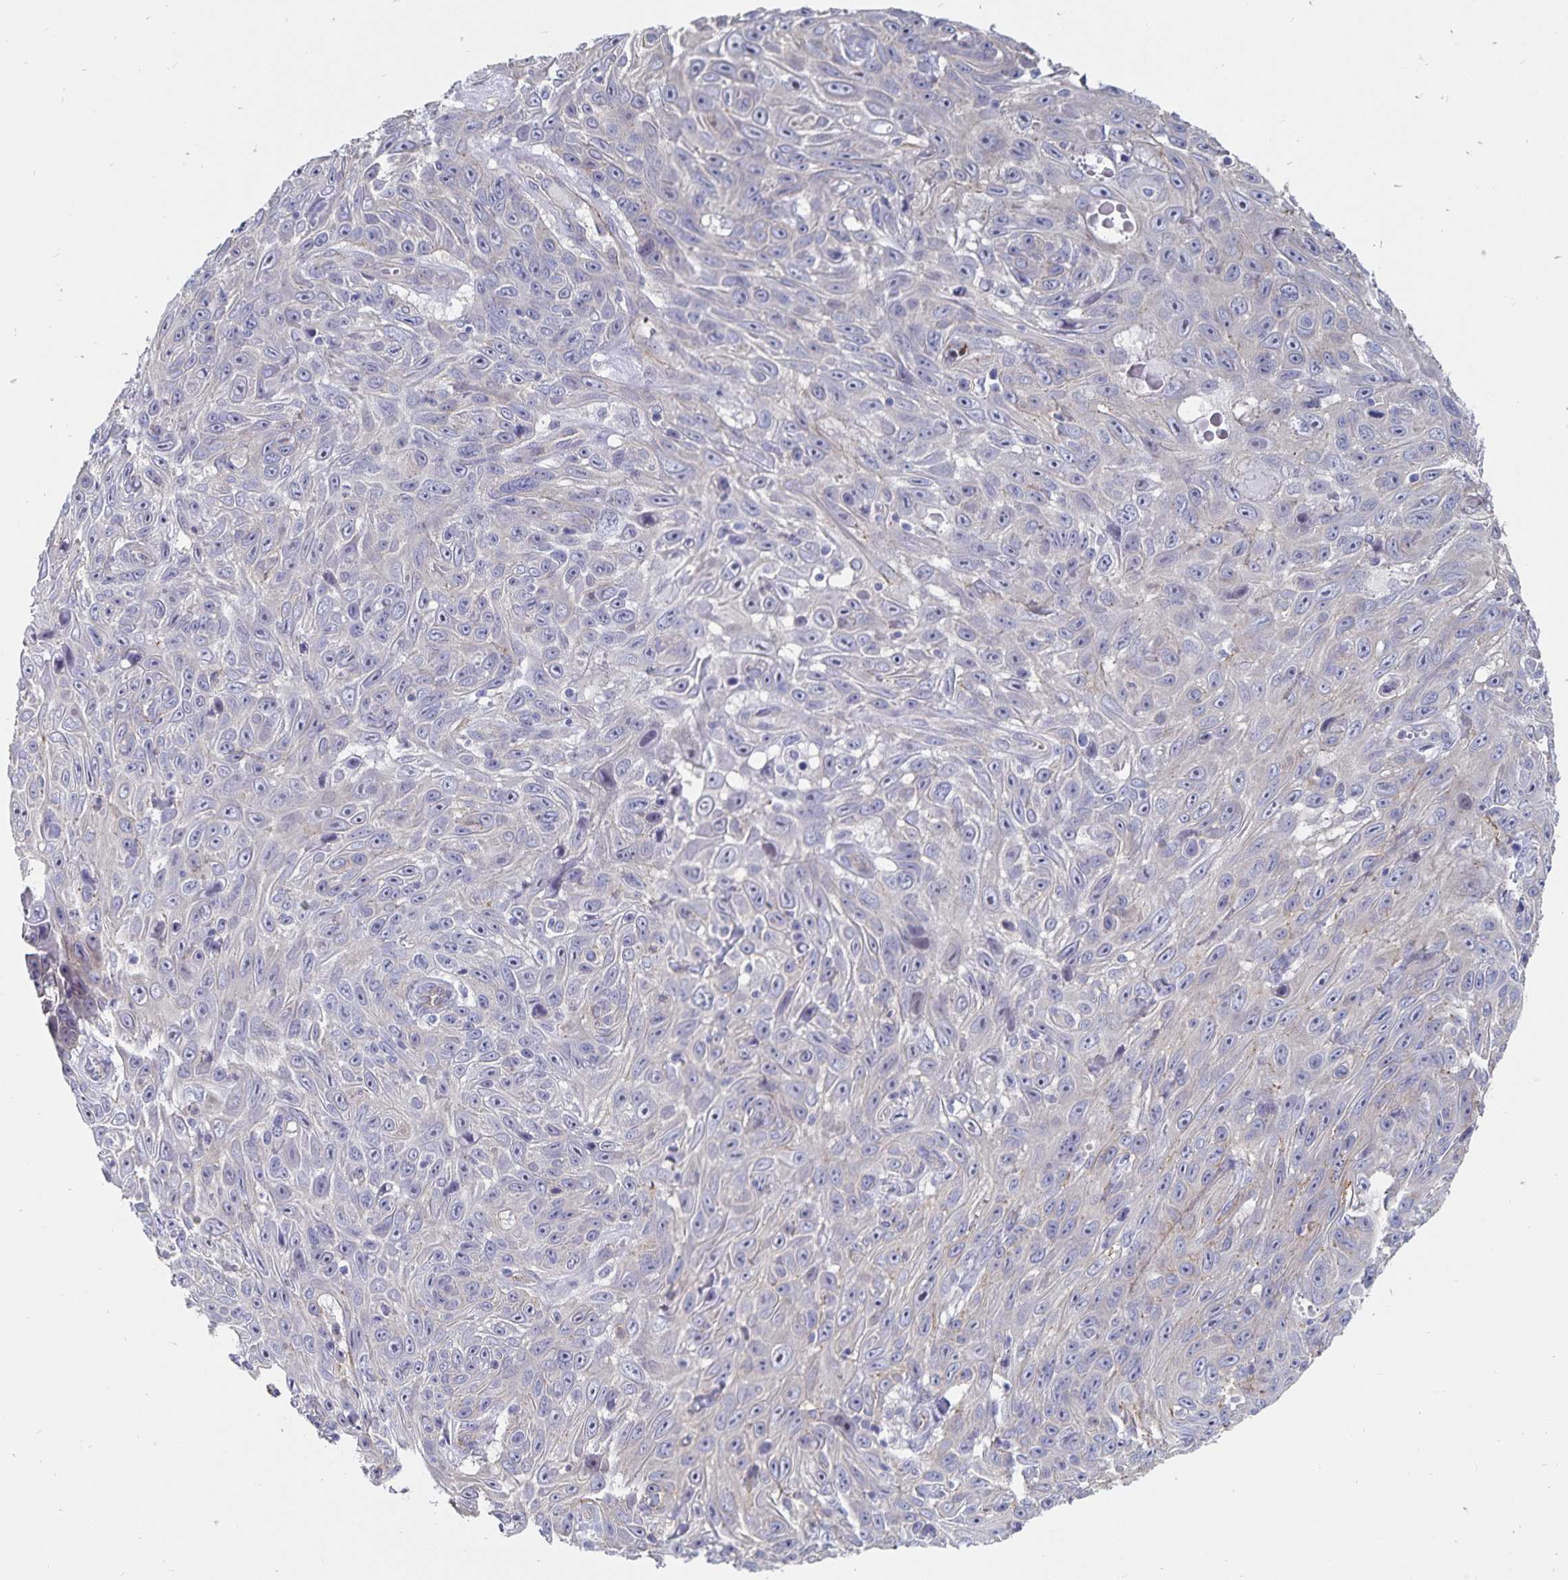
{"staining": {"intensity": "negative", "quantity": "none", "location": "none"}, "tissue": "skin cancer", "cell_type": "Tumor cells", "image_type": "cancer", "snomed": [{"axis": "morphology", "description": "Squamous cell carcinoma, NOS"}, {"axis": "topography", "description": "Skin"}], "caption": "Tumor cells are negative for brown protein staining in skin cancer (squamous cell carcinoma). (Stains: DAB immunohistochemistry with hematoxylin counter stain, Microscopy: brightfield microscopy at high magnification).", "gene": "SSTR1", "patient": {"sex": "male", "age": 82}}